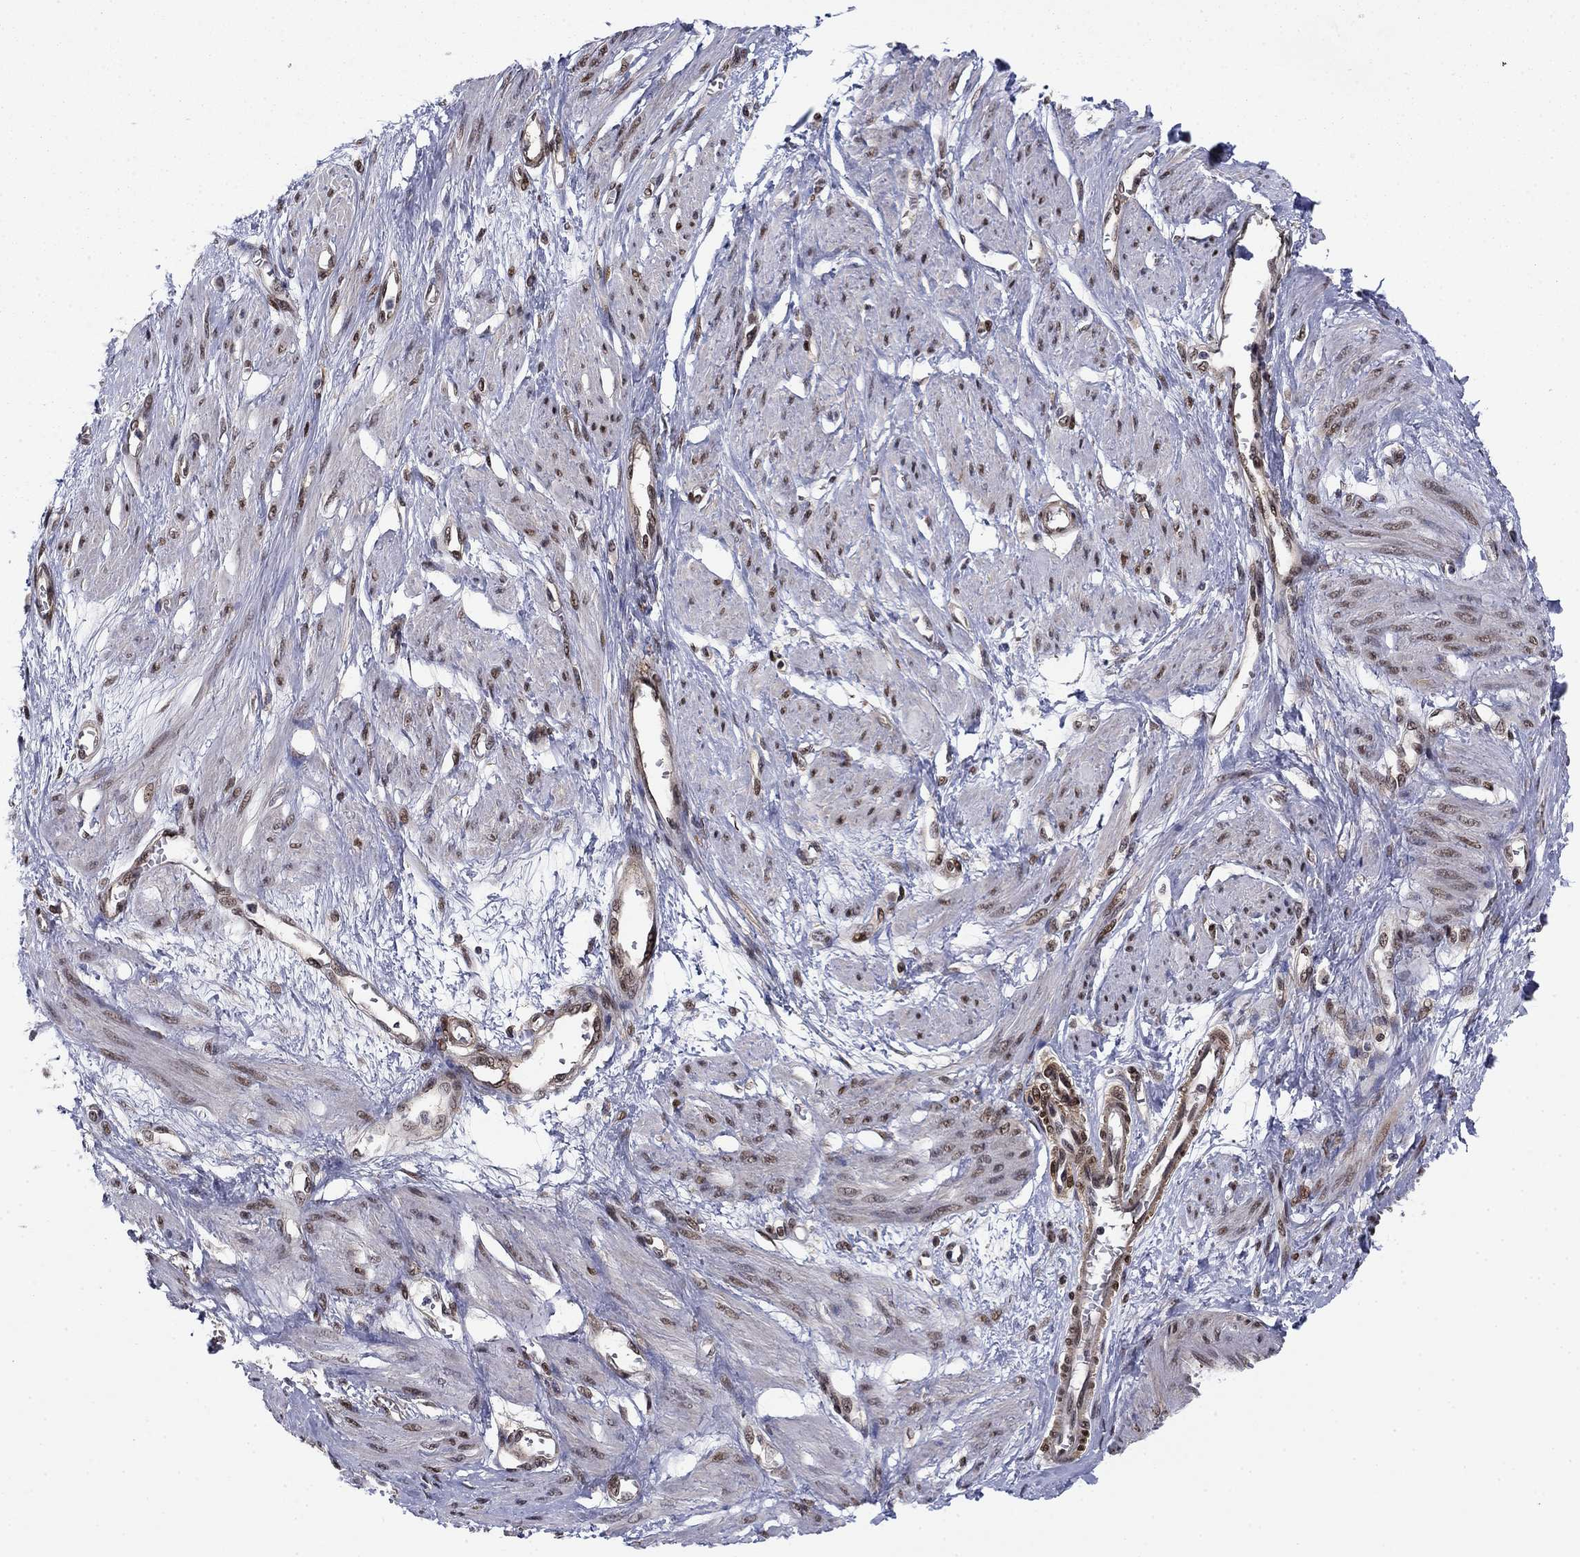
{"staining": {"intensity": "strong", "quantity": ">75%", "location": "nuclear"}, "tissue": "smooth muscle", "cell_type": "Smooth muscle cells", "image_type": "normal", "snomed": [{"axis": "morphology", "description": "Normal tissue, NOS"}, {"axis": "topography", "description": "Smooth muscle"}, {"axis": "topography", "description": "Uterus"}], "caption": "An immunohistochemistry micrograph of unremarkable tissue is shown. Protein staining in brown shows strong nuclear positivity in smooth muscle within smooth muscle cells. (DAB (3,3'-diaminobenzidine) IHC, brown staining for protein, blue staining for nuclei).", "gene": "FKBP4", "patient": {"sex": "female", "age": 39}}